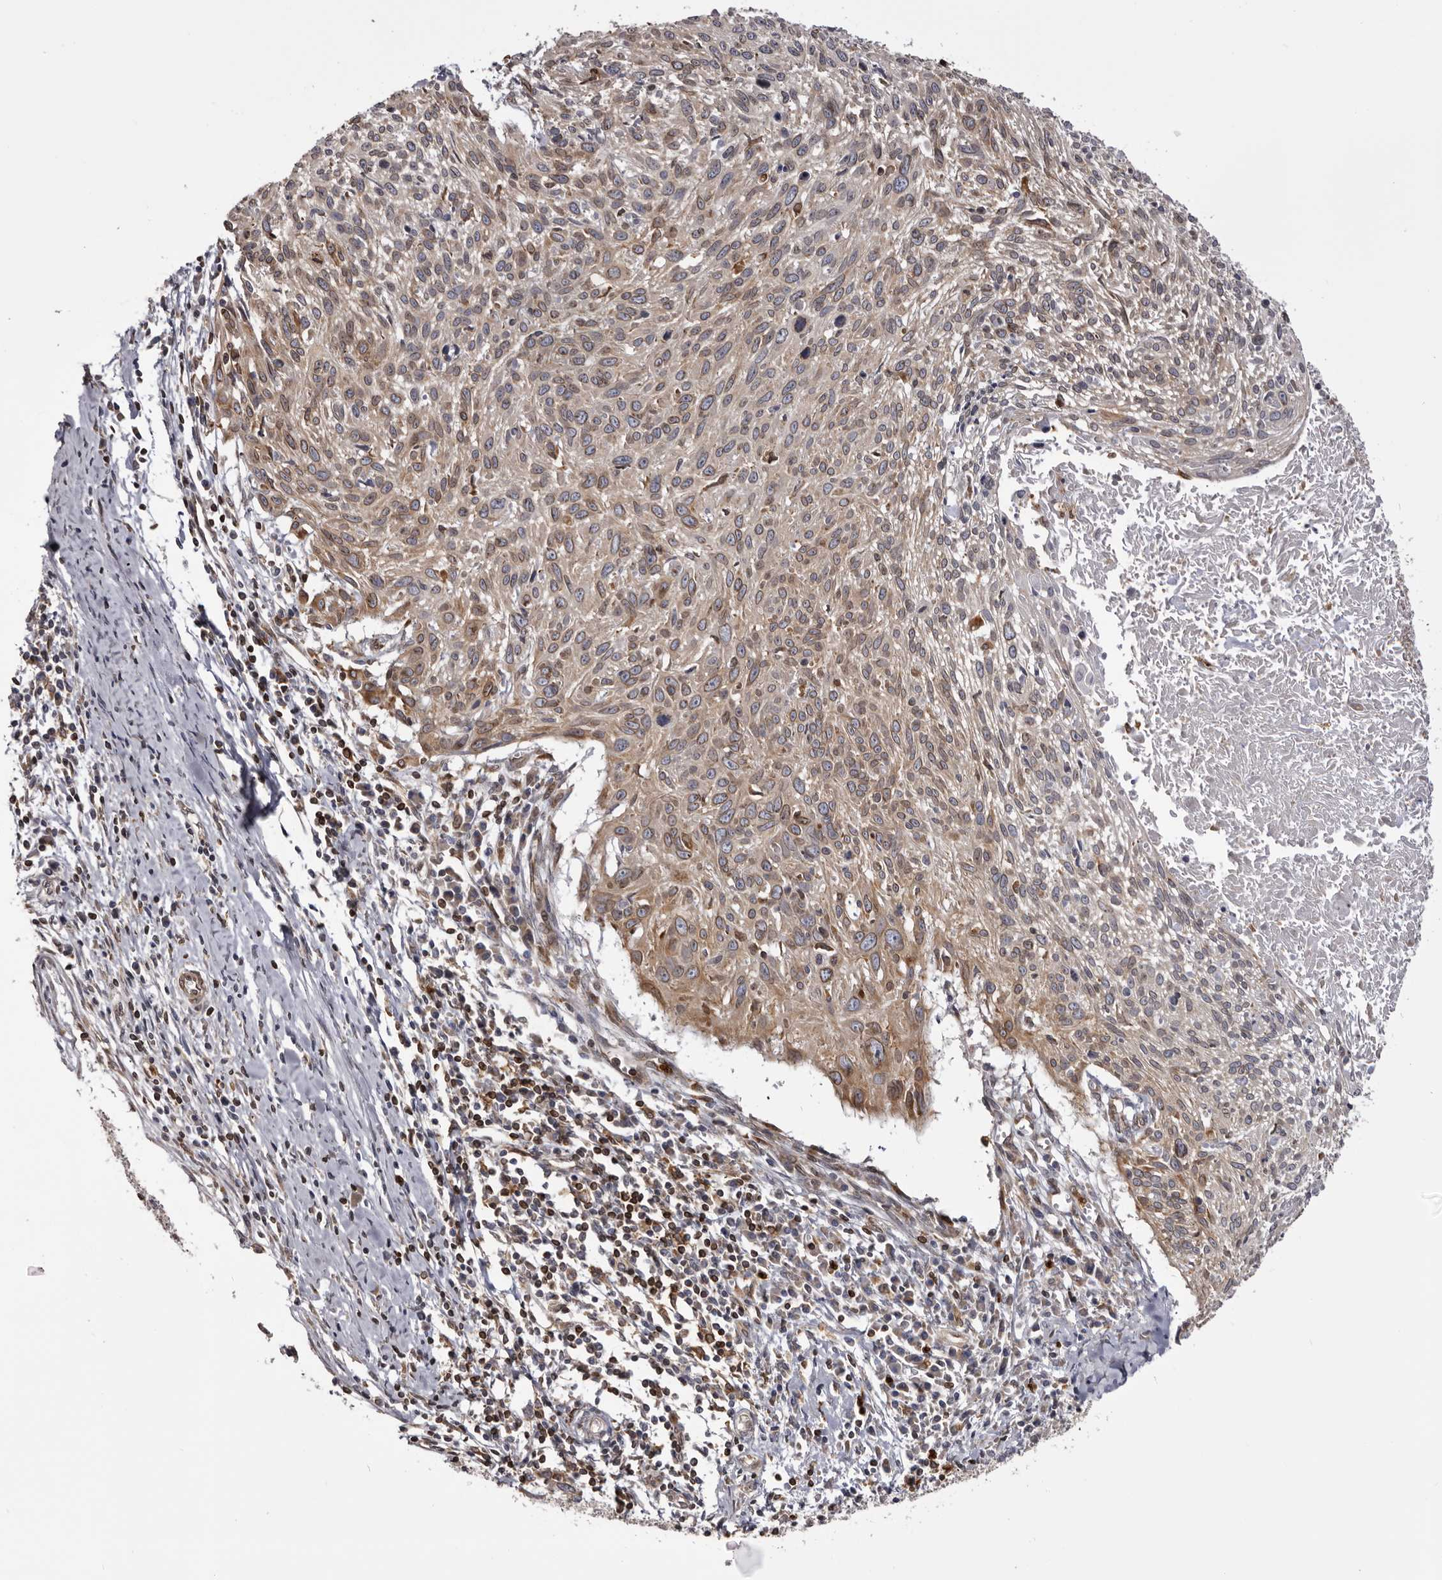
{"staining": {"intensity": "moderate", "quantity": "25%-75%", "location": "cytoplasmic/membranous"}, "tissue": "cervical cancer", "cell_type": "Tumor cells", "image_type": "cancer", "snomed": [{"axis": "morphology", "description": "Squamous cell carcinoma, NOS"}, {"axis": "topography", "description": "Cervix"}], "caption": "A micrograph of cervical squamous cell carcinoma stained for a protein shows moderate cytoplasmic/membranous brown staining in tumor cells.", "gene": "C4orf3", "patient": {"sex": "female", "age": 51}}